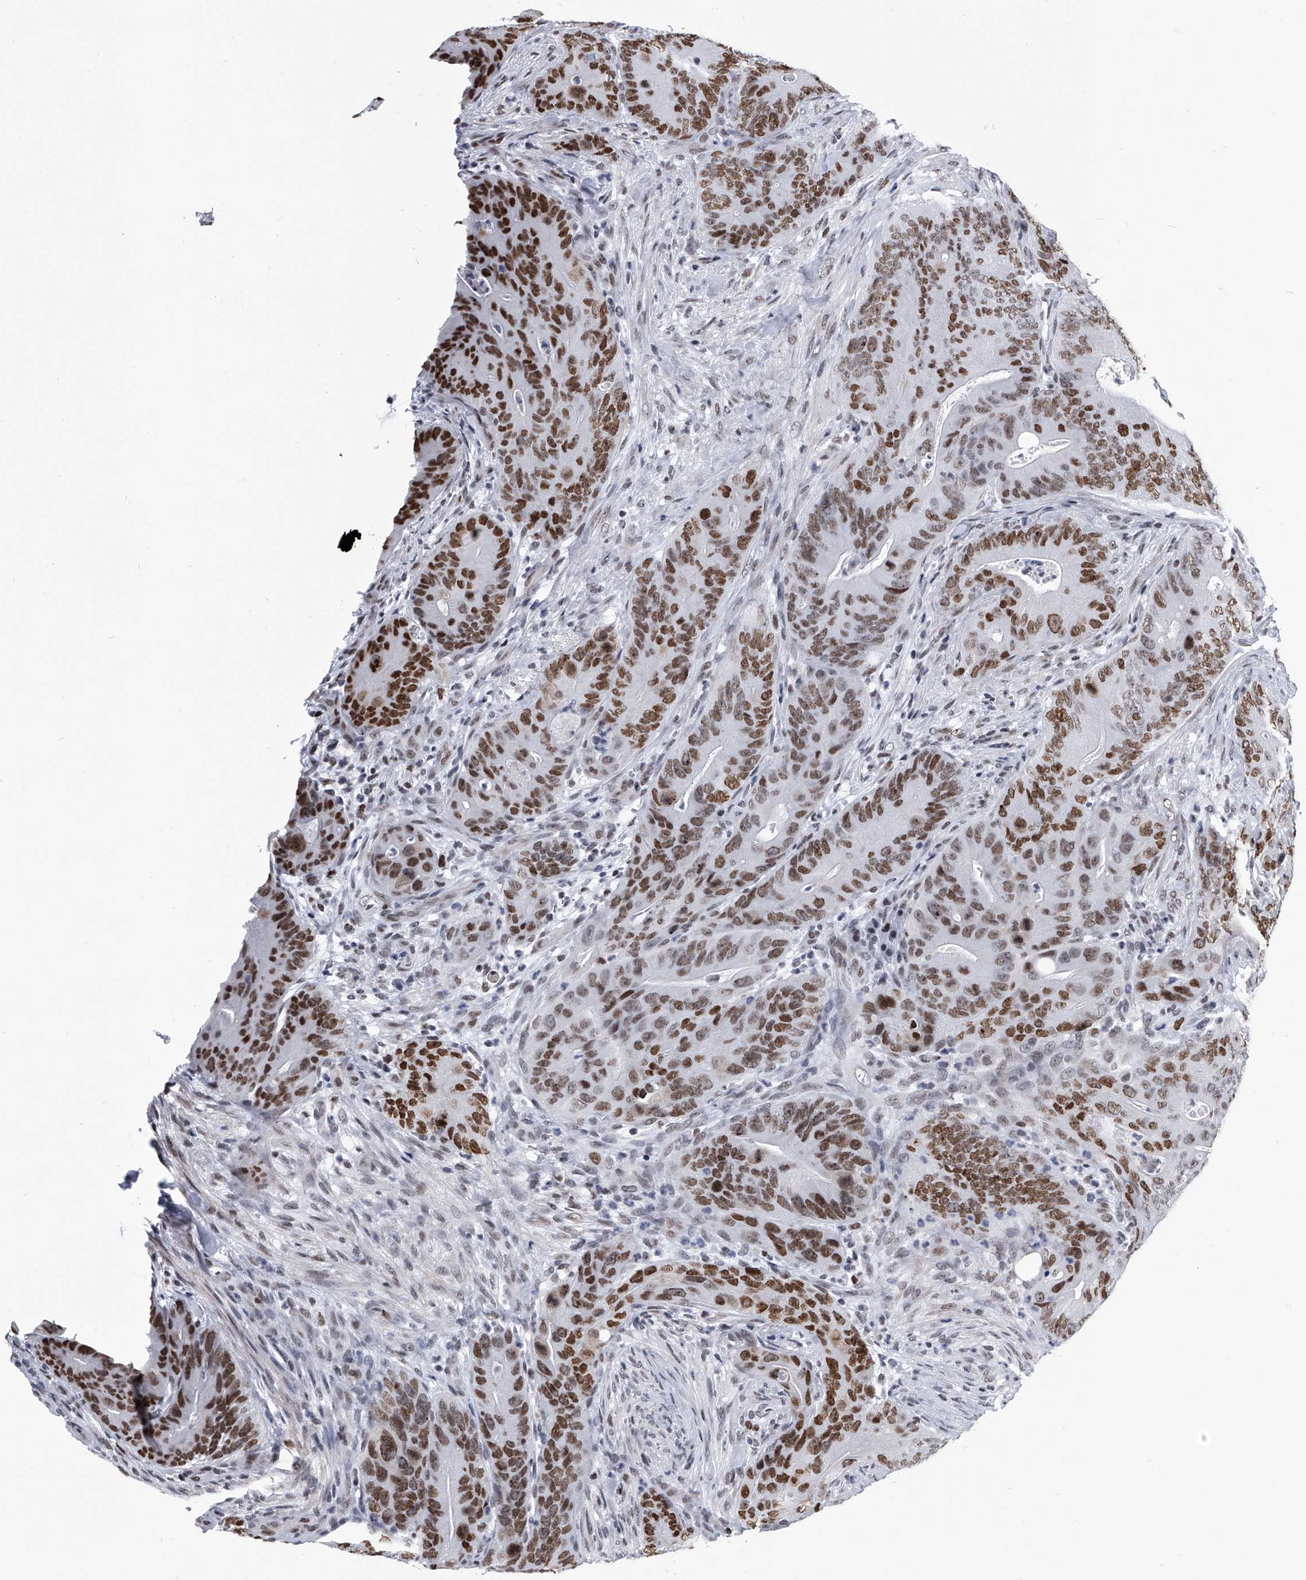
{"staining": {"intensity": "strong", "quantity": ">75%", "location": "nuclear"}, "tissue": "colorectal cancer", "cell_type": "Tumor cells", "image_type": "cancer", "snomed": [{"axis": "morphology", "description": "Normal tissue, NOS"}, {"axis": "topography", "description": "Colon"}], "caption": "A high-resolution image shows IHC staining of colorectal cancer, which demonstrates strong nuclear expression in about >75% of tumor cells.", "gene": "SIM2", "patient": {"sex": "female", "age": 82}}